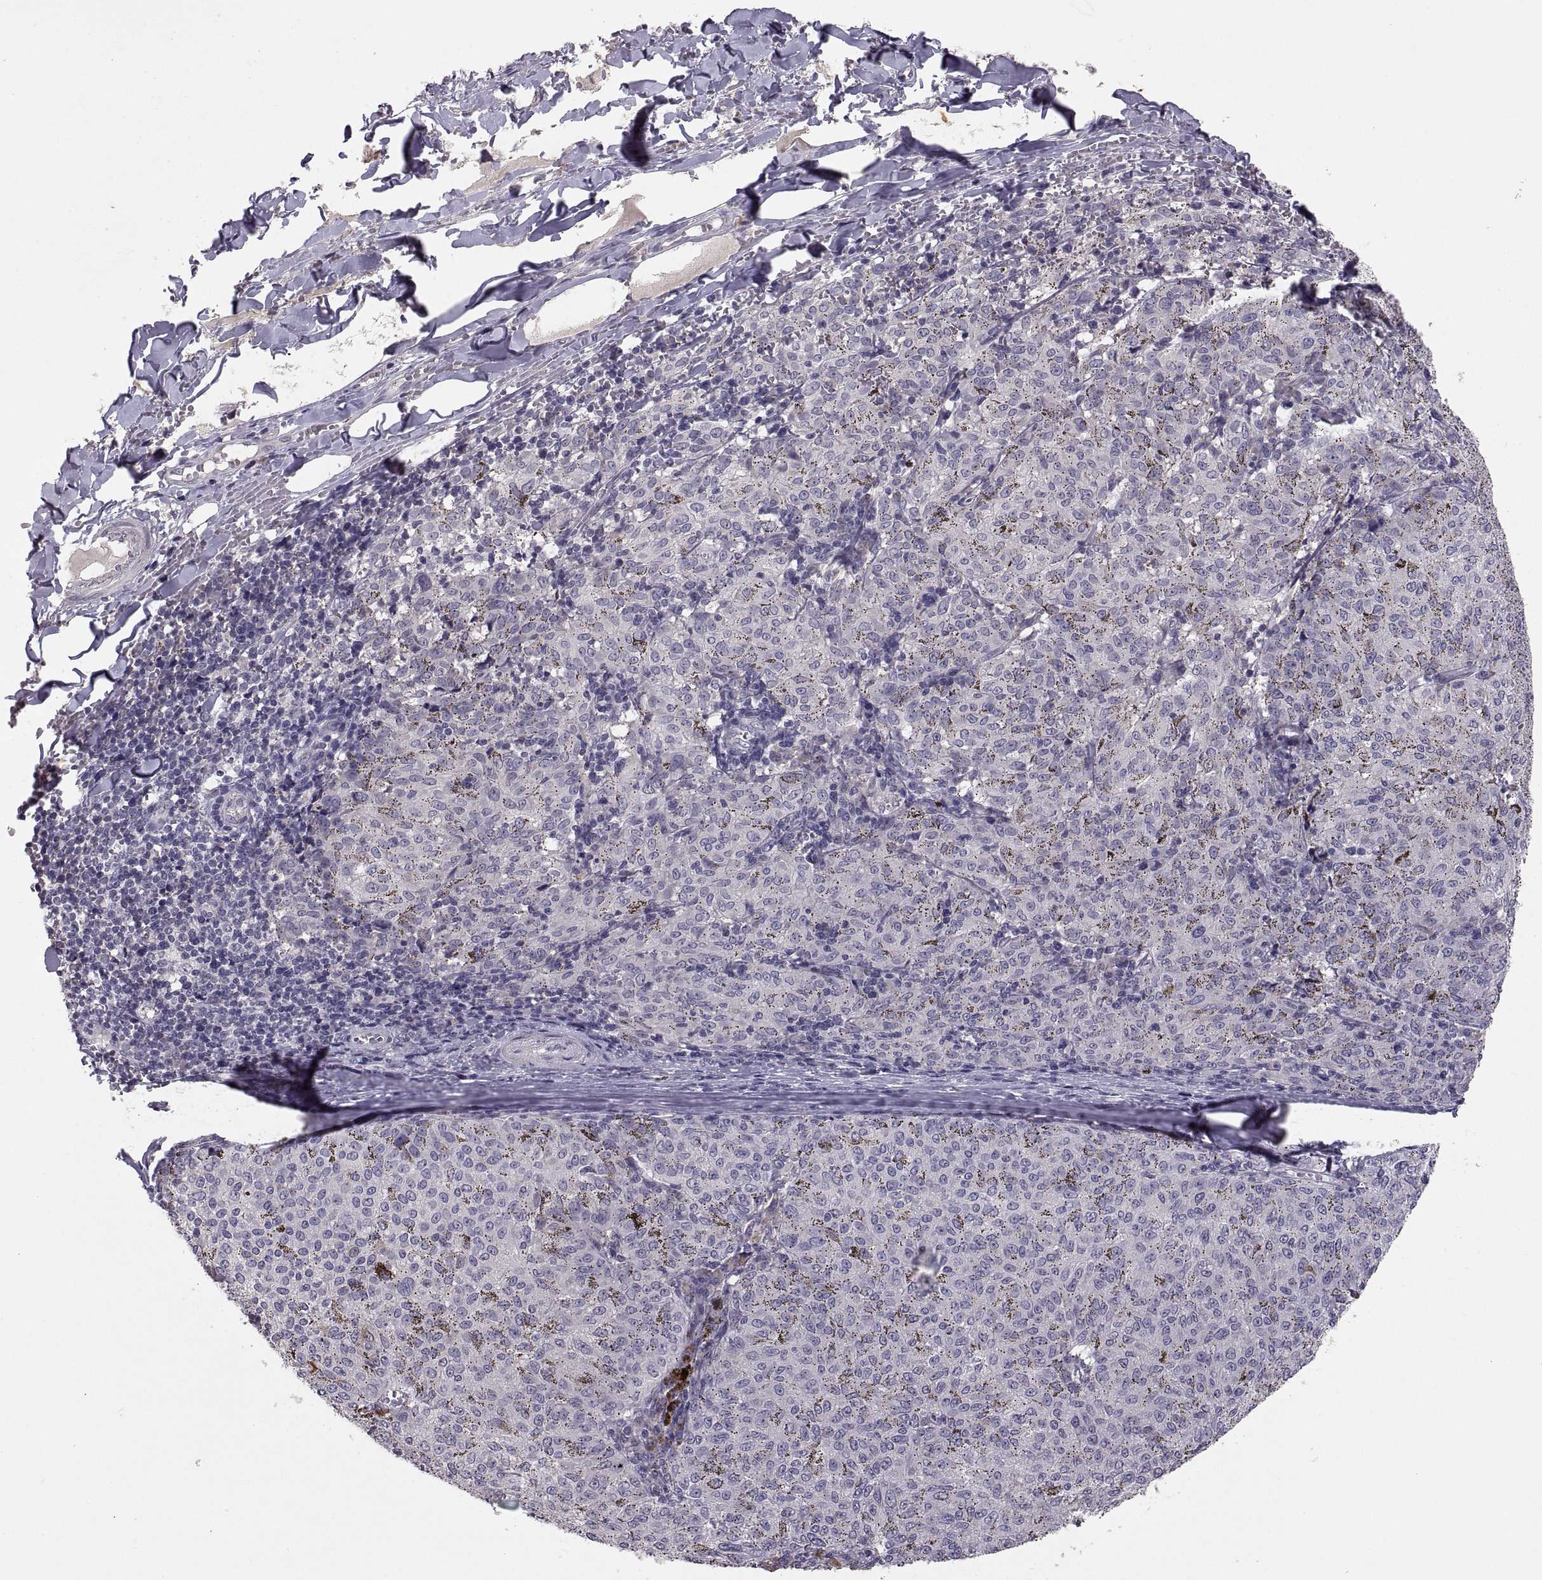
{"staining": {"intensity": "negative", "quantity": "none", "location": "none"}, "tissue": "melanoma", "cell_type": "Tumor cells", "image_type": "cancer", "snomed": [{"axis": "morphology", "description": "Malignant melanoma, NOS"}, {"axis": "topography", "description": "Skin"}], "caption": "Malignant melanoma was stained to show a protein in brown. There is no significant expression in tumor cells. (DAB (3,3'-diaminobenzidine) immunohistochemistry with hematoxylin counter stain).", "gene": "PAX2", "patient": {"sex": "female", "age": 72}}